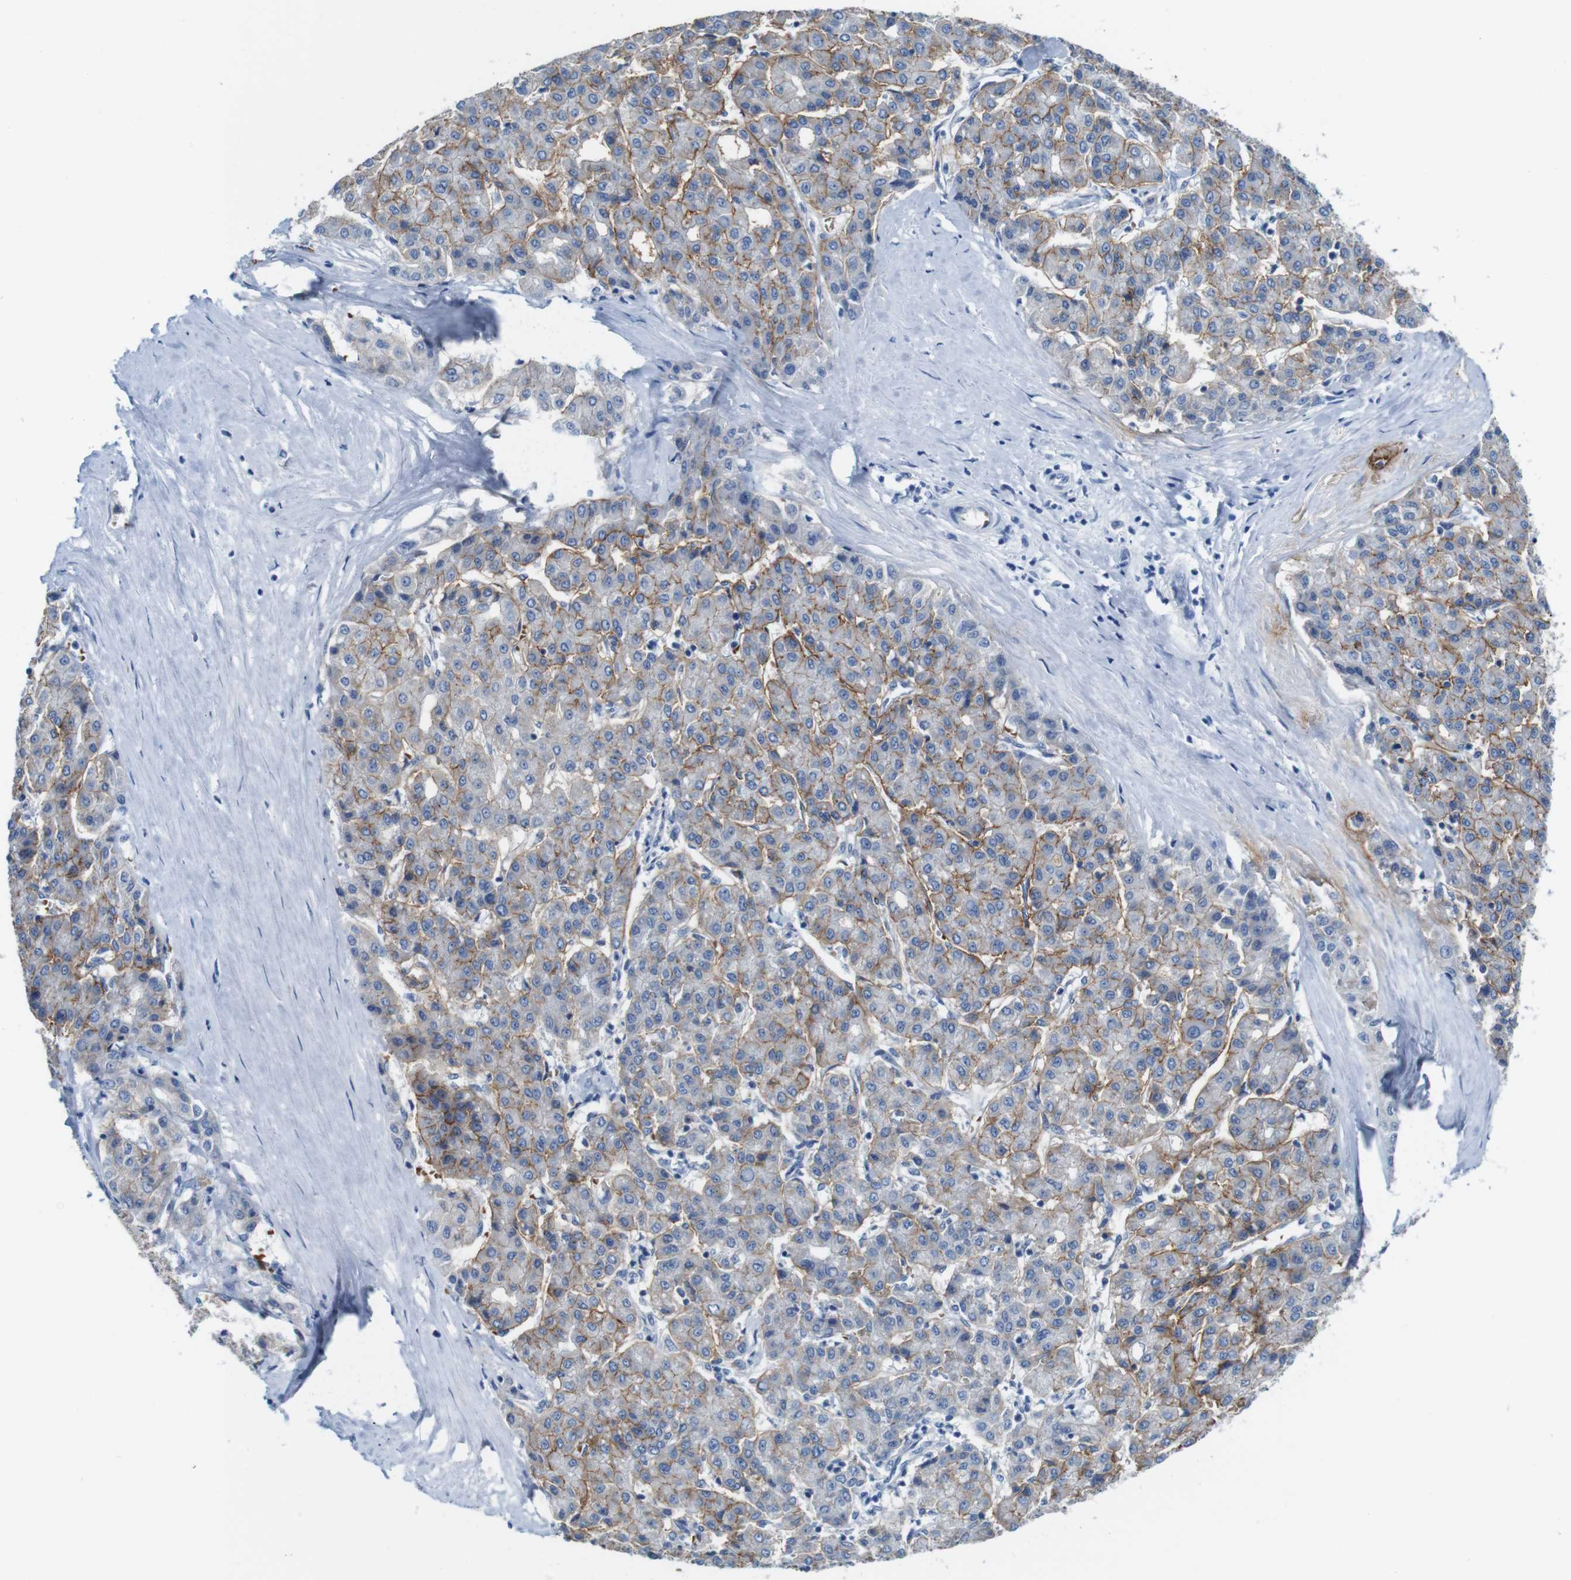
{"staining": {"intensity": "moderate", "quantity": "25%-75%", "location": "cytoplasmic/membranous"}, "tissue": "liver cancer", "cell_type": "Tumor cells", "image_type": "cancer", "snomed": [{"axis": "morphology", "description": "Carcinoma, Hepatocellular, NOS"}, {"axis": "topography", "description": "Liver"}], "caption": "Protein positivity by immunohistochemistry reveals moderate cytoplasmic/membranous positivity in about 25%-75% of tumor cells in liver hepatocellular carcinoma. (Stains: DAB in brown, nuclei in blue, Microscopy: brightfield microscopy at high magnification).", "gene": "IGSF8", "patient": {"sex": "male", "age": 65}}